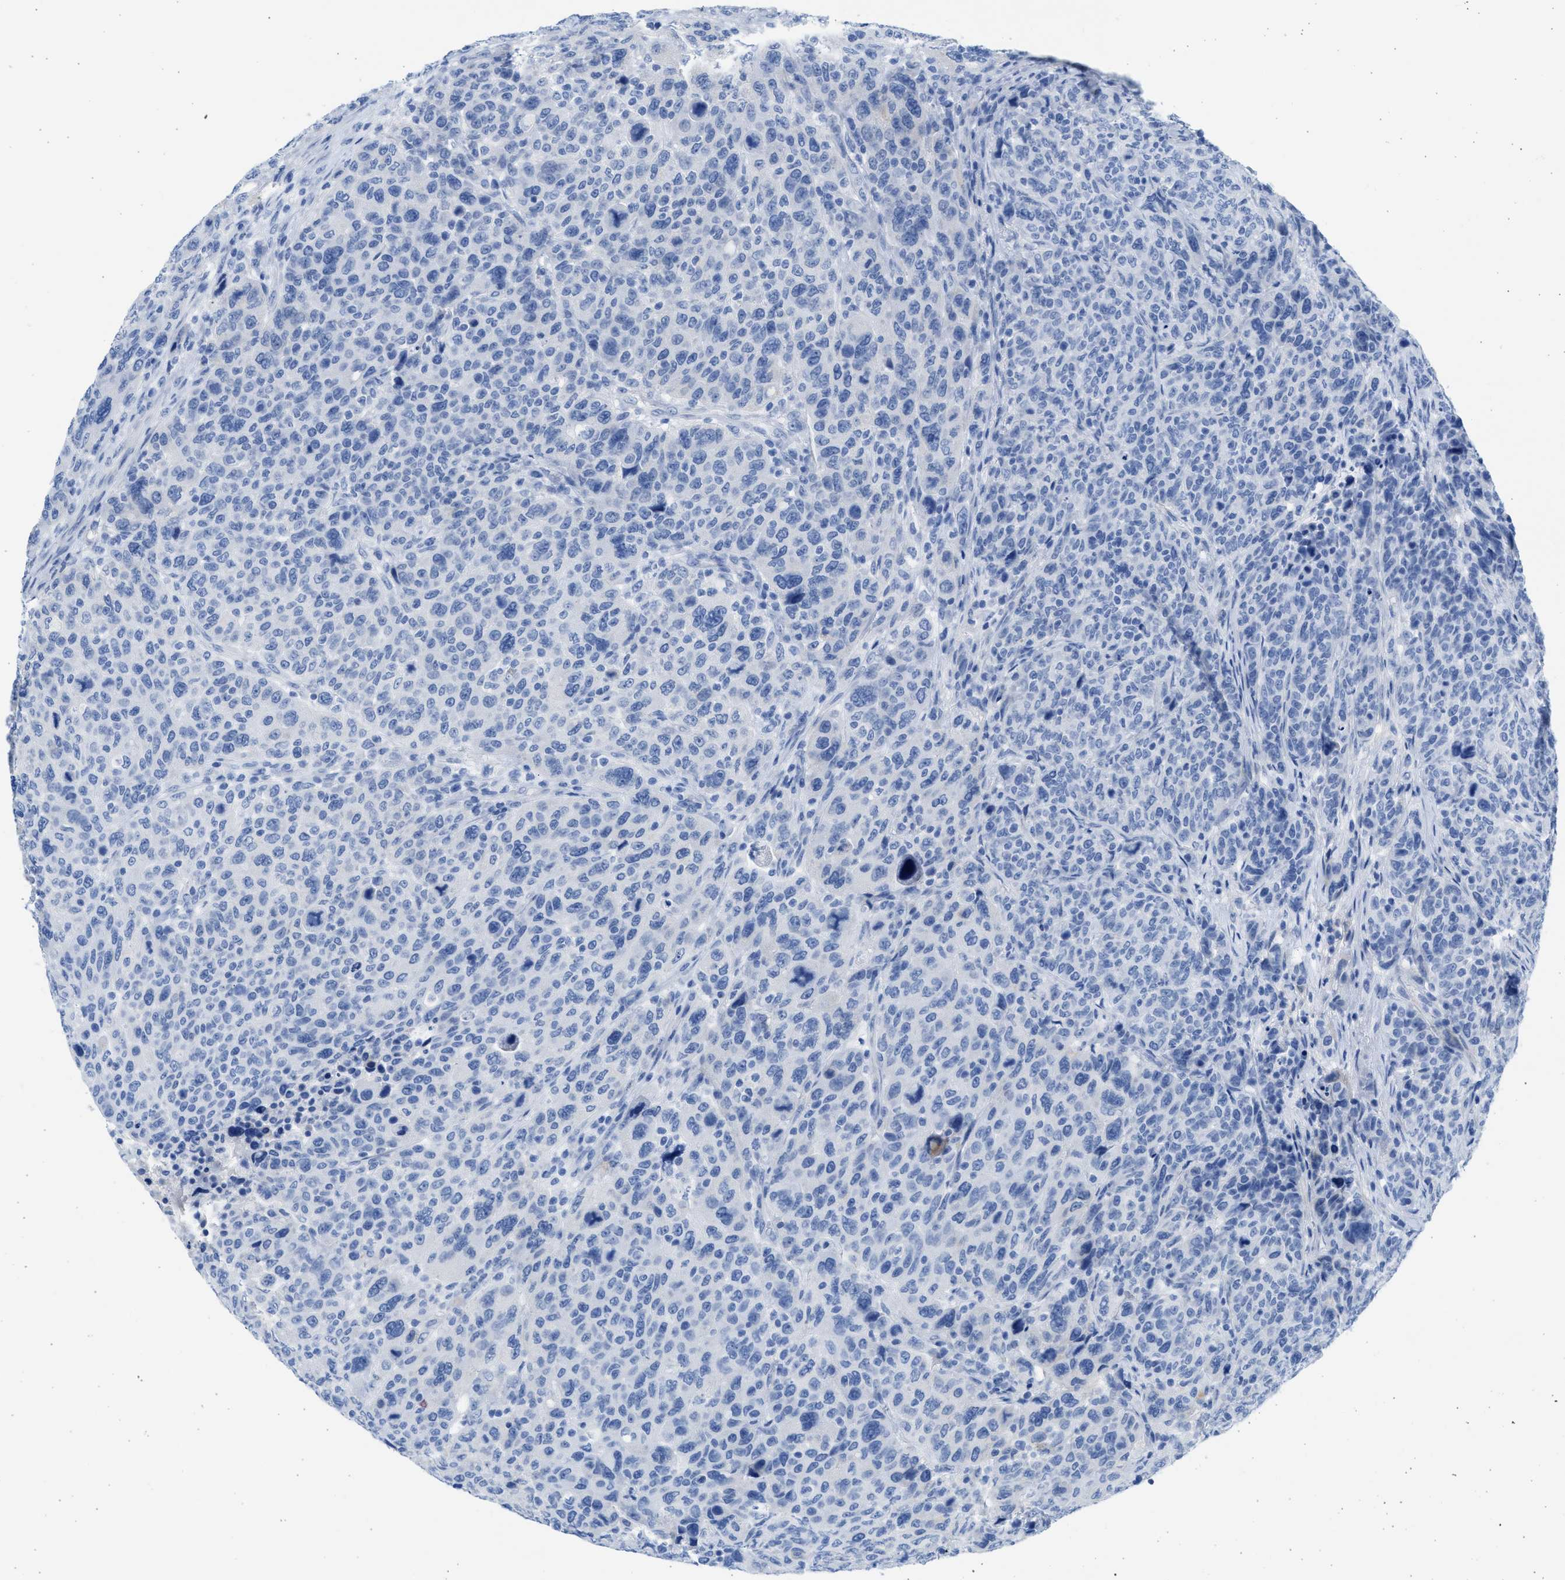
{"staining": {"intensity": "negative", "quantity": "none", "location": "none"}, "tissue": "breast cancer", "cell_type": "Tumor cells", "image_type": "cancer", "snomed": [{"axis": "morphology", "description": "Duct carcinoma"}, {"axis": "topography", "description": "Breast"}], "caption": "Immunohistochemical staining of breast cancer demonstrates no significant staining in tumor cells.", "gene": "SPATA3", "patient": {"sex": "female", "age": 37}}